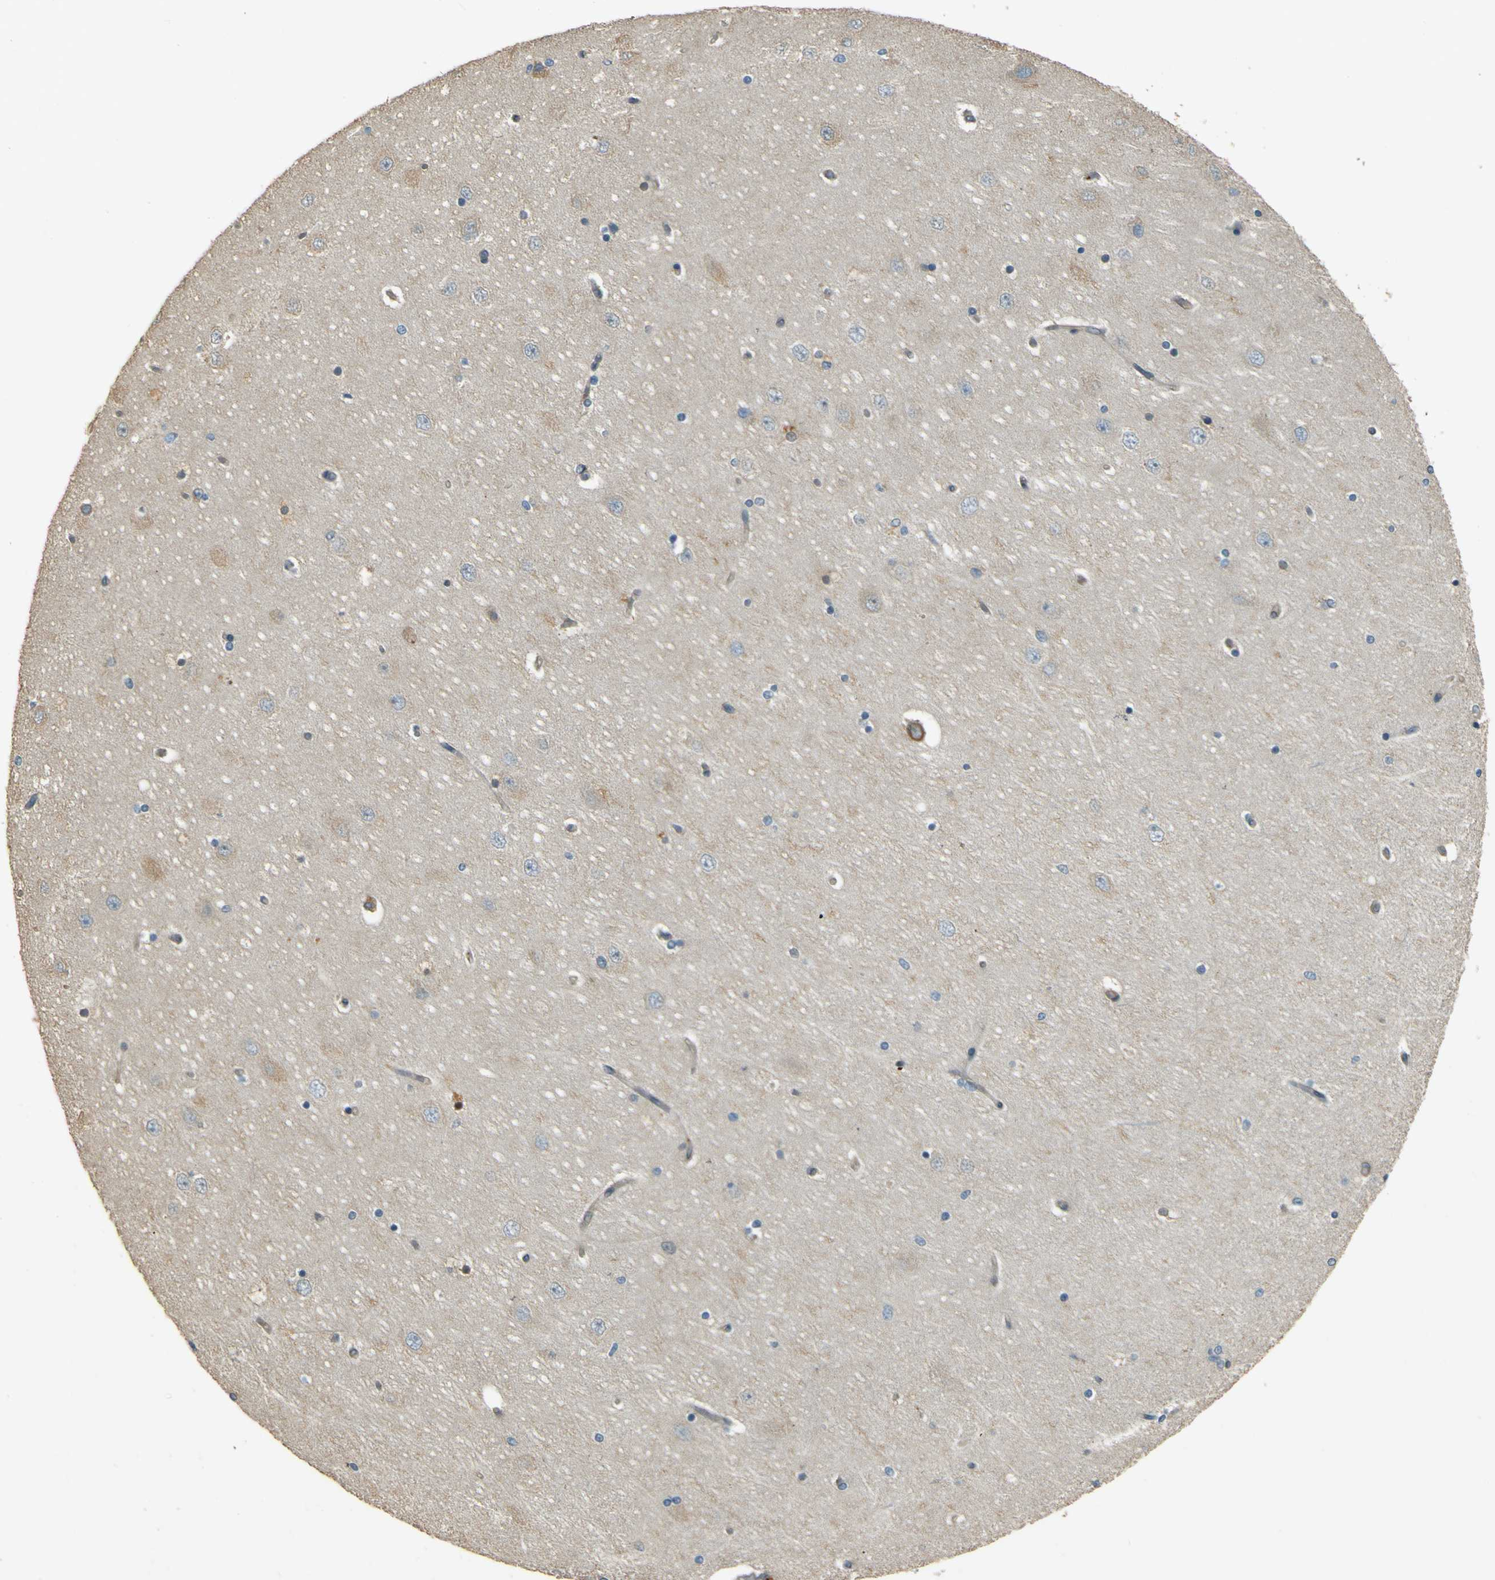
{"staining": {"intensity": "weak", "quantity": "25%-75%", "location": "cytoplasmic/membranous"}, "tissue": "hippocampus", "cell_type": "Glial cells", "image_type": "normal", "snomed": [{"axis": "morphology", "description": "Normal tissue, NOS"}, {"axis": "topography", "description": "Hippocampus"}], "caption": "Protein expression analysis of unremarkable hippocampus exhibits weak cytoplasmic/membranous staining in approximately 25%-75% of glial cells. (brown staining indicates protein expression, while blue staining denotes nuclei).", "gene": "NEXN", "patient": {"sex": "female", "age": 54}}